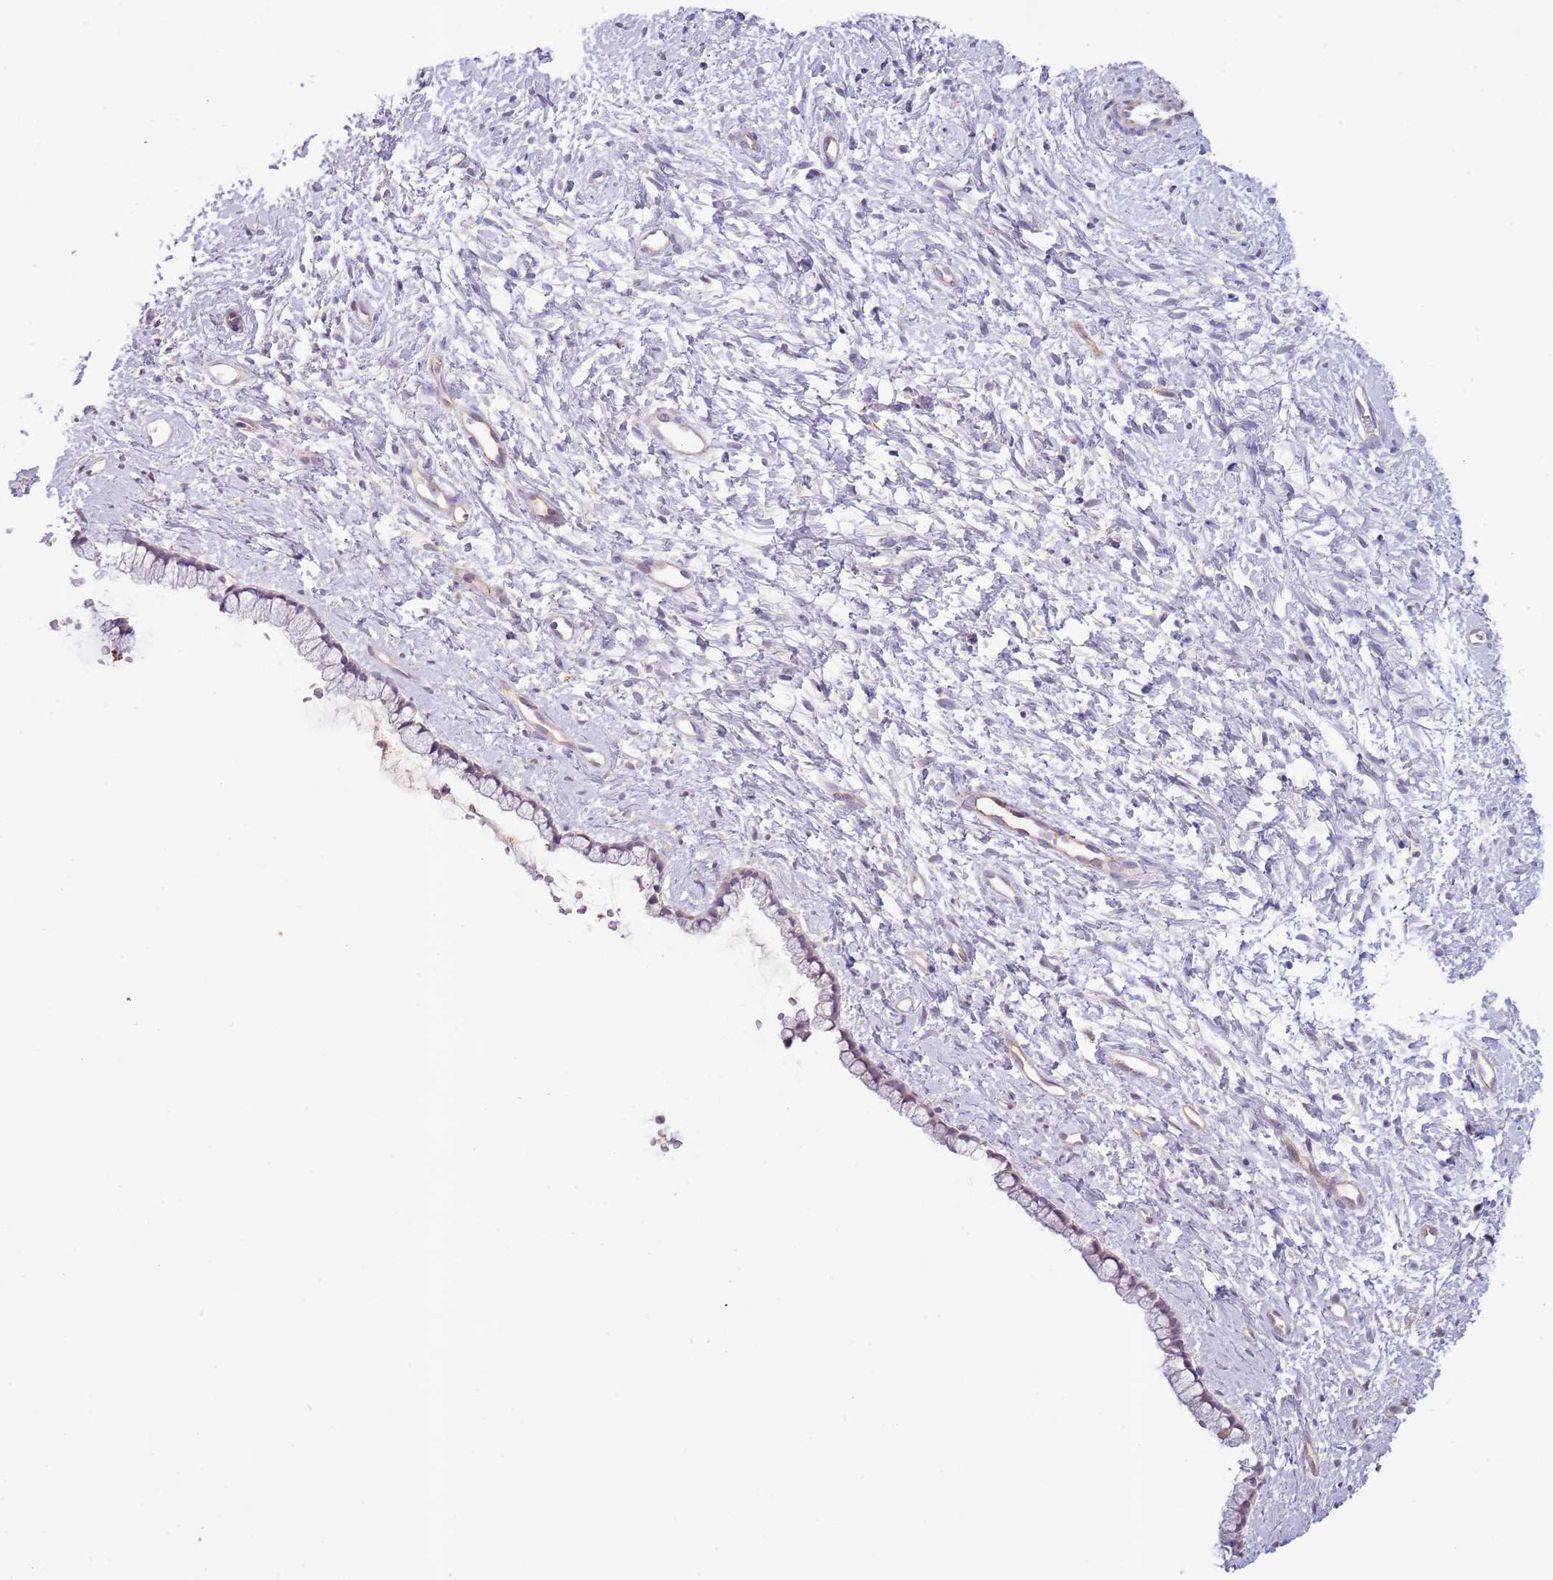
{"staining": {"intensity": "negative", "quantity": "none", "location": "none"}, "tissue": "cervix", "cell_type": "Glandular cells", "image_type": "normal", "snomed": [{"axis": "morphology", "description": "Normal tissue, NOS"}, {"axis": "topography", "description": "Cervix"}], "caption": "IHC micrograph of normal human cervix stained for a protein (brown), which demonstrates no positivity in glandular cells. The staining was performed using DAB (3,3'-diaminobenzidine) to visualize the protein expression in brown, while the nuclei were stained in blue with hematoxylin (Magnification: 20x).", "gene": "ZNF658", "patient": {"sex": "female", "age": 57}}